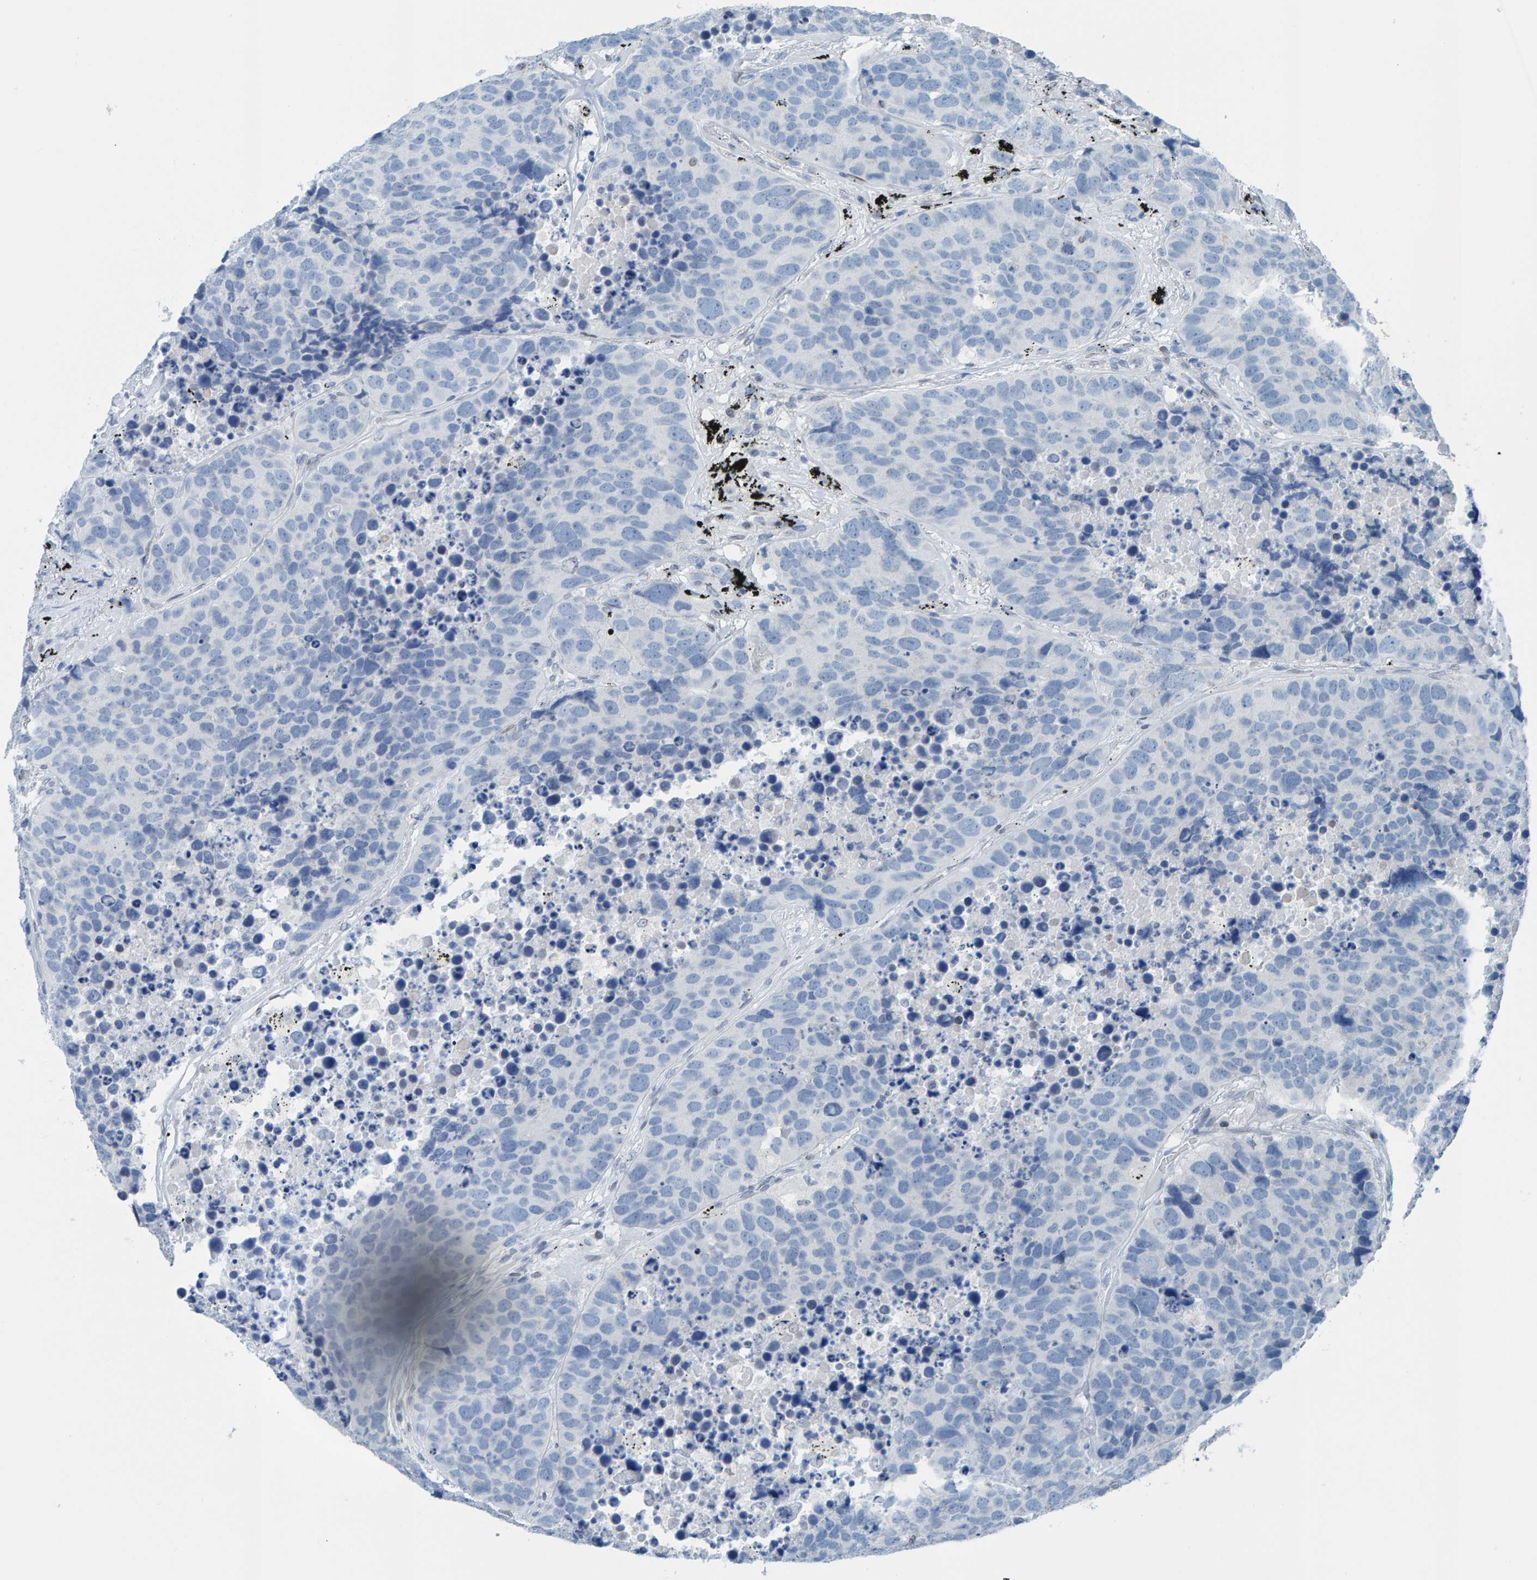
{"staining": {"intensity": "negative", "quantity": "none", "location": "none"}, "tissue": "carcinoid", "cell_type": "Tumor cells", "image_type": "cancer", "snomed": [{"axis": "morphology", "description": "Carcinoid, malignant, NOS"}, {"axis": "topography", "description": "Lung"}], "caption": "Tumor cells show no significant protein expression in carcinoid (malignant).", "gene": "LMNB2", "patient": {"sex": "male", "age": 60}}